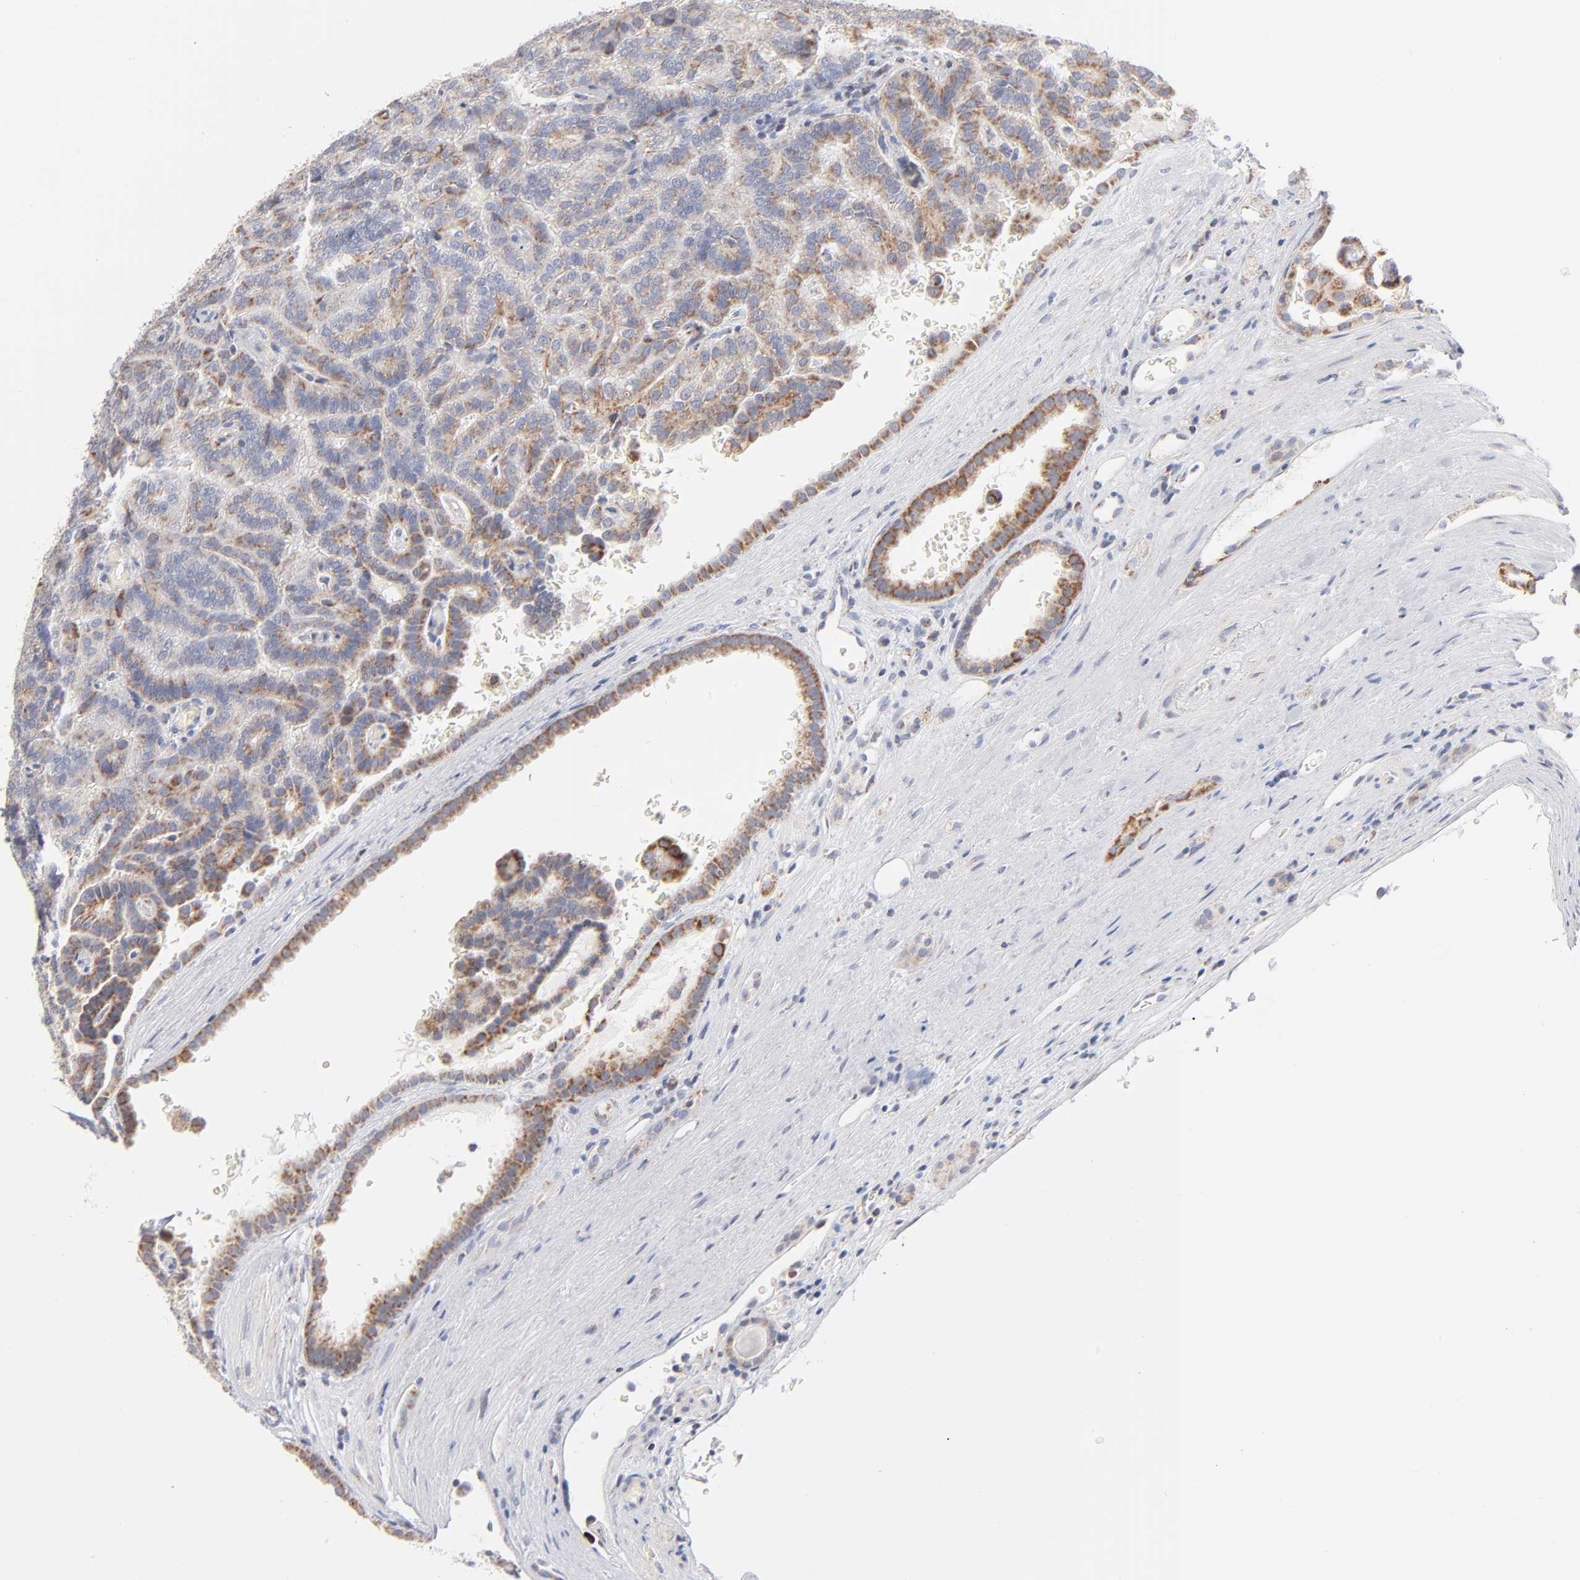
{"staining": {"intensity": "moderate", "quantity": ">75%", "location": "cytoplasmic/membranous"}, "tissue": "renal cancer", "cell_type": "Tumor cells", "image_type": "cancer", "snomed": [{"axis": "morphology", "description": "Adenocarcinoma, NOS"}, {"axis": "topography", "description": "Kidney"}], "caption": "Brown immunohistochemical staining in human renal cancer (adenocarcinoma) reveals moderate cytoplasmic/membranous staining in about >75% of tumor cells.", "gene": "MRPL58", "patient": {"sex": "male", "age": 61}}